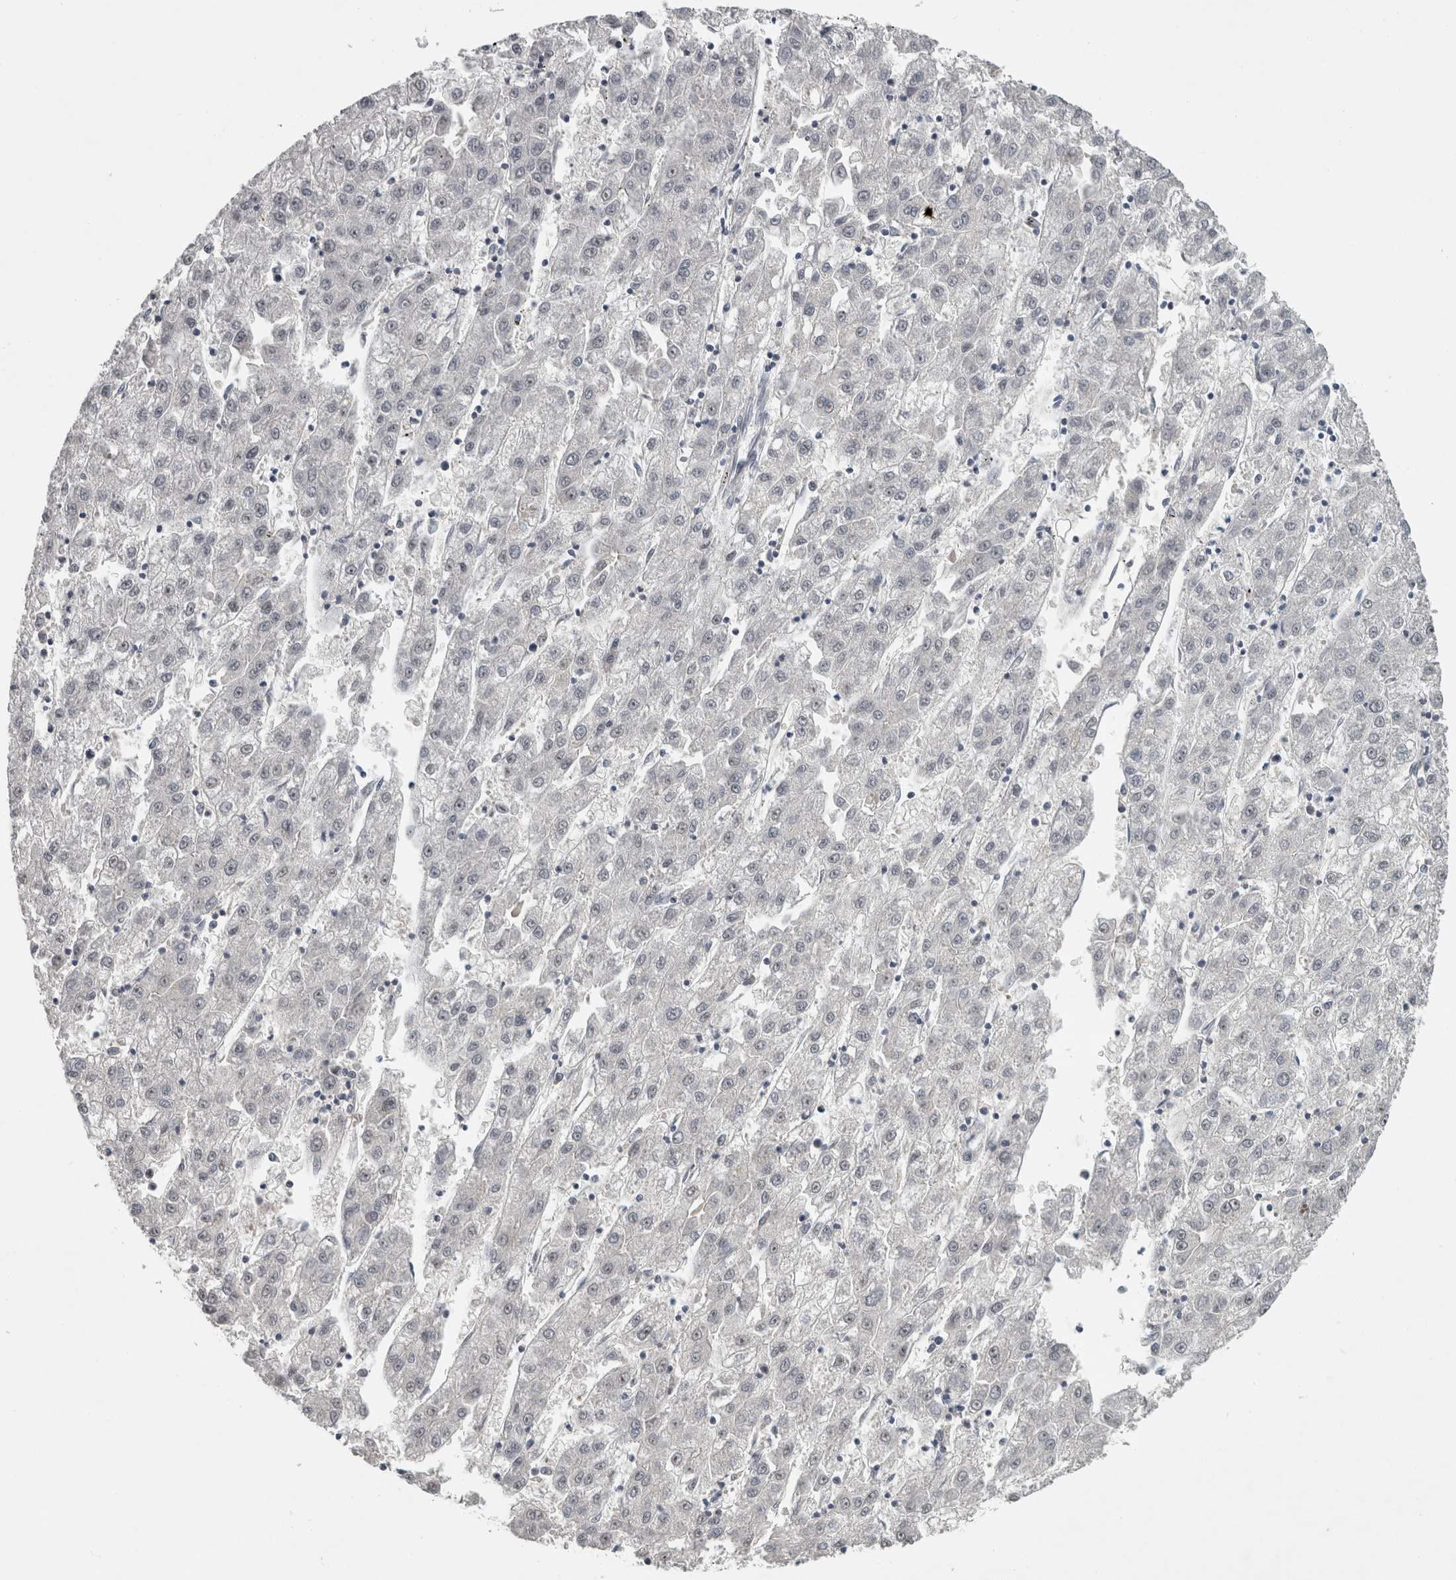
{"staining": {"intensity": "negative", "quantity": "none", "location": "none"}, "tissue": "liver cancer", "cell_type": "Tumor cells", "image_type": "cancer", "snomed": [{"axis": "morphology", "description": "Carcinoma, Hepatocellular, NOS"}, {"axis": "topography", "description": "Liver"}], "caption": "This micrograph is of liver cancer (hepatocellular carcinoma) stained with IHC to label a protein in brown with the nuclei are counter-stained blue. There is no expression in tumor cells.", "gene": "RBM28", "patient": {"sex": "male", "age": 72}}